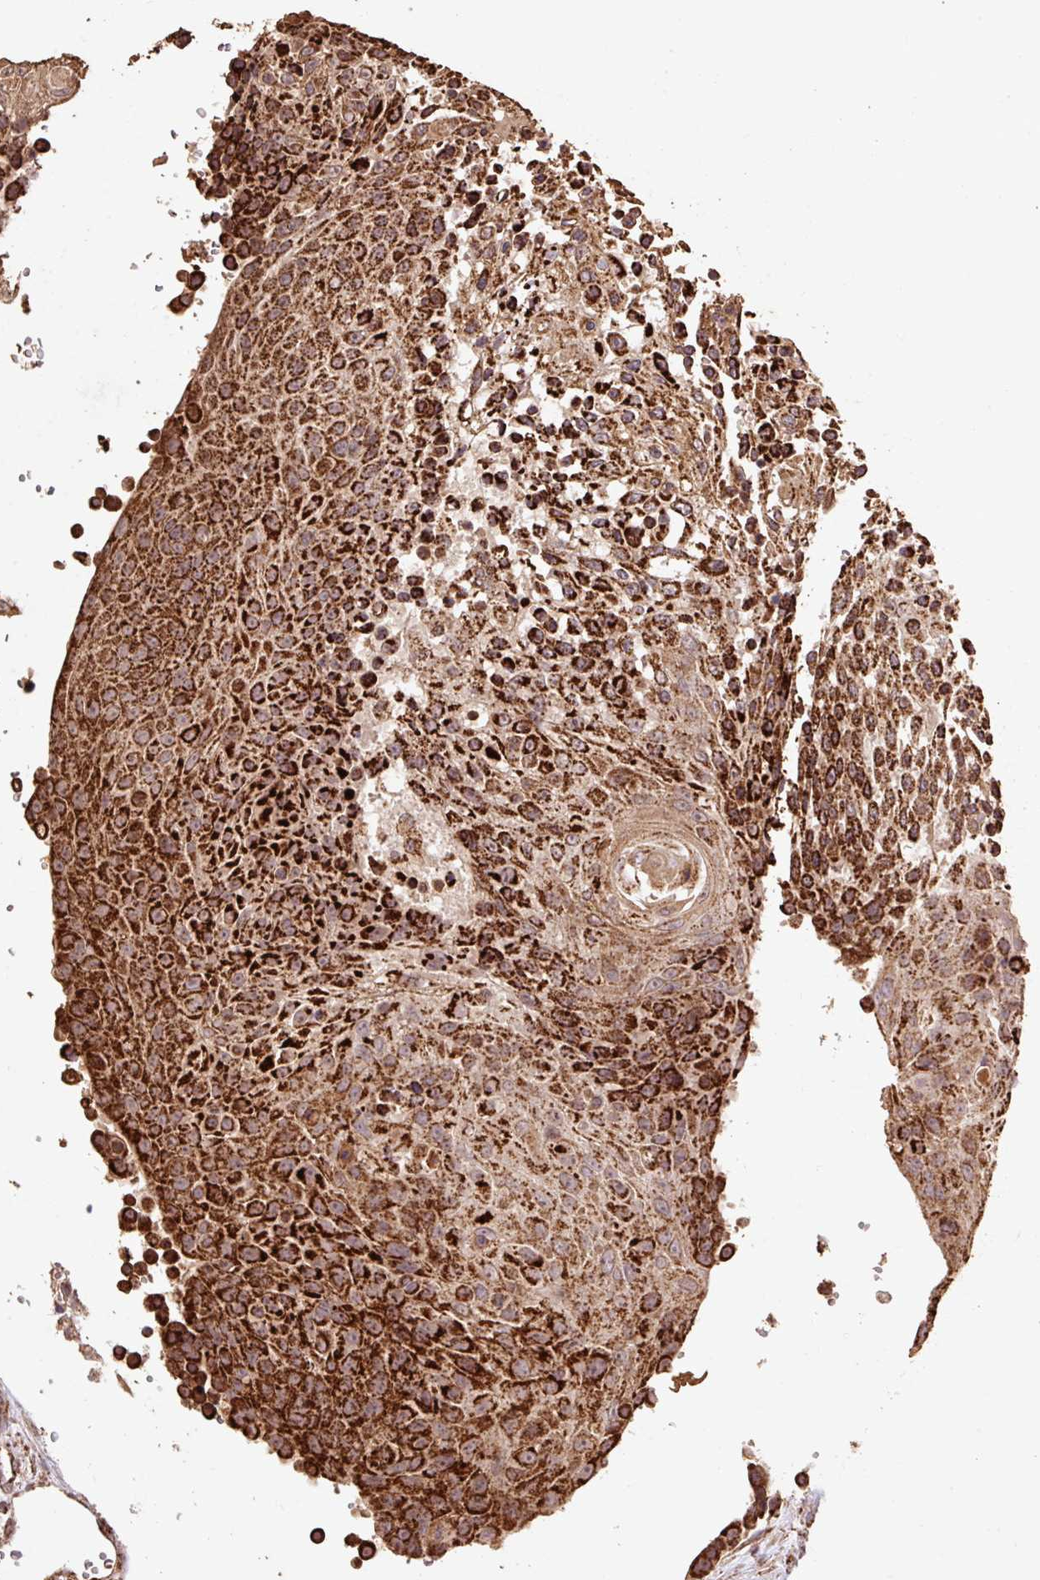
{"staining": {"intensity": "strong", "quantity": ">75%", "location": "cytoplasmic/membranous"}, "tissue": "urothelial cancer", "cell_type": "Tumor cells", "image_type": "cancer", "snomed": [{"axis": "morphology", "description": "Urothelial carcinoma, High grade"}, {"axis": "topography", "description": "Urinary bladder"}], "caption": "Human urothelial cancer stained for a protein (brown) exhibits strong cytoplasmic/membranous positive staining in approximately >75% of tumor cells.", "gene": "ATP5F1A", "patient": {"sex": "female", "age": 63}}